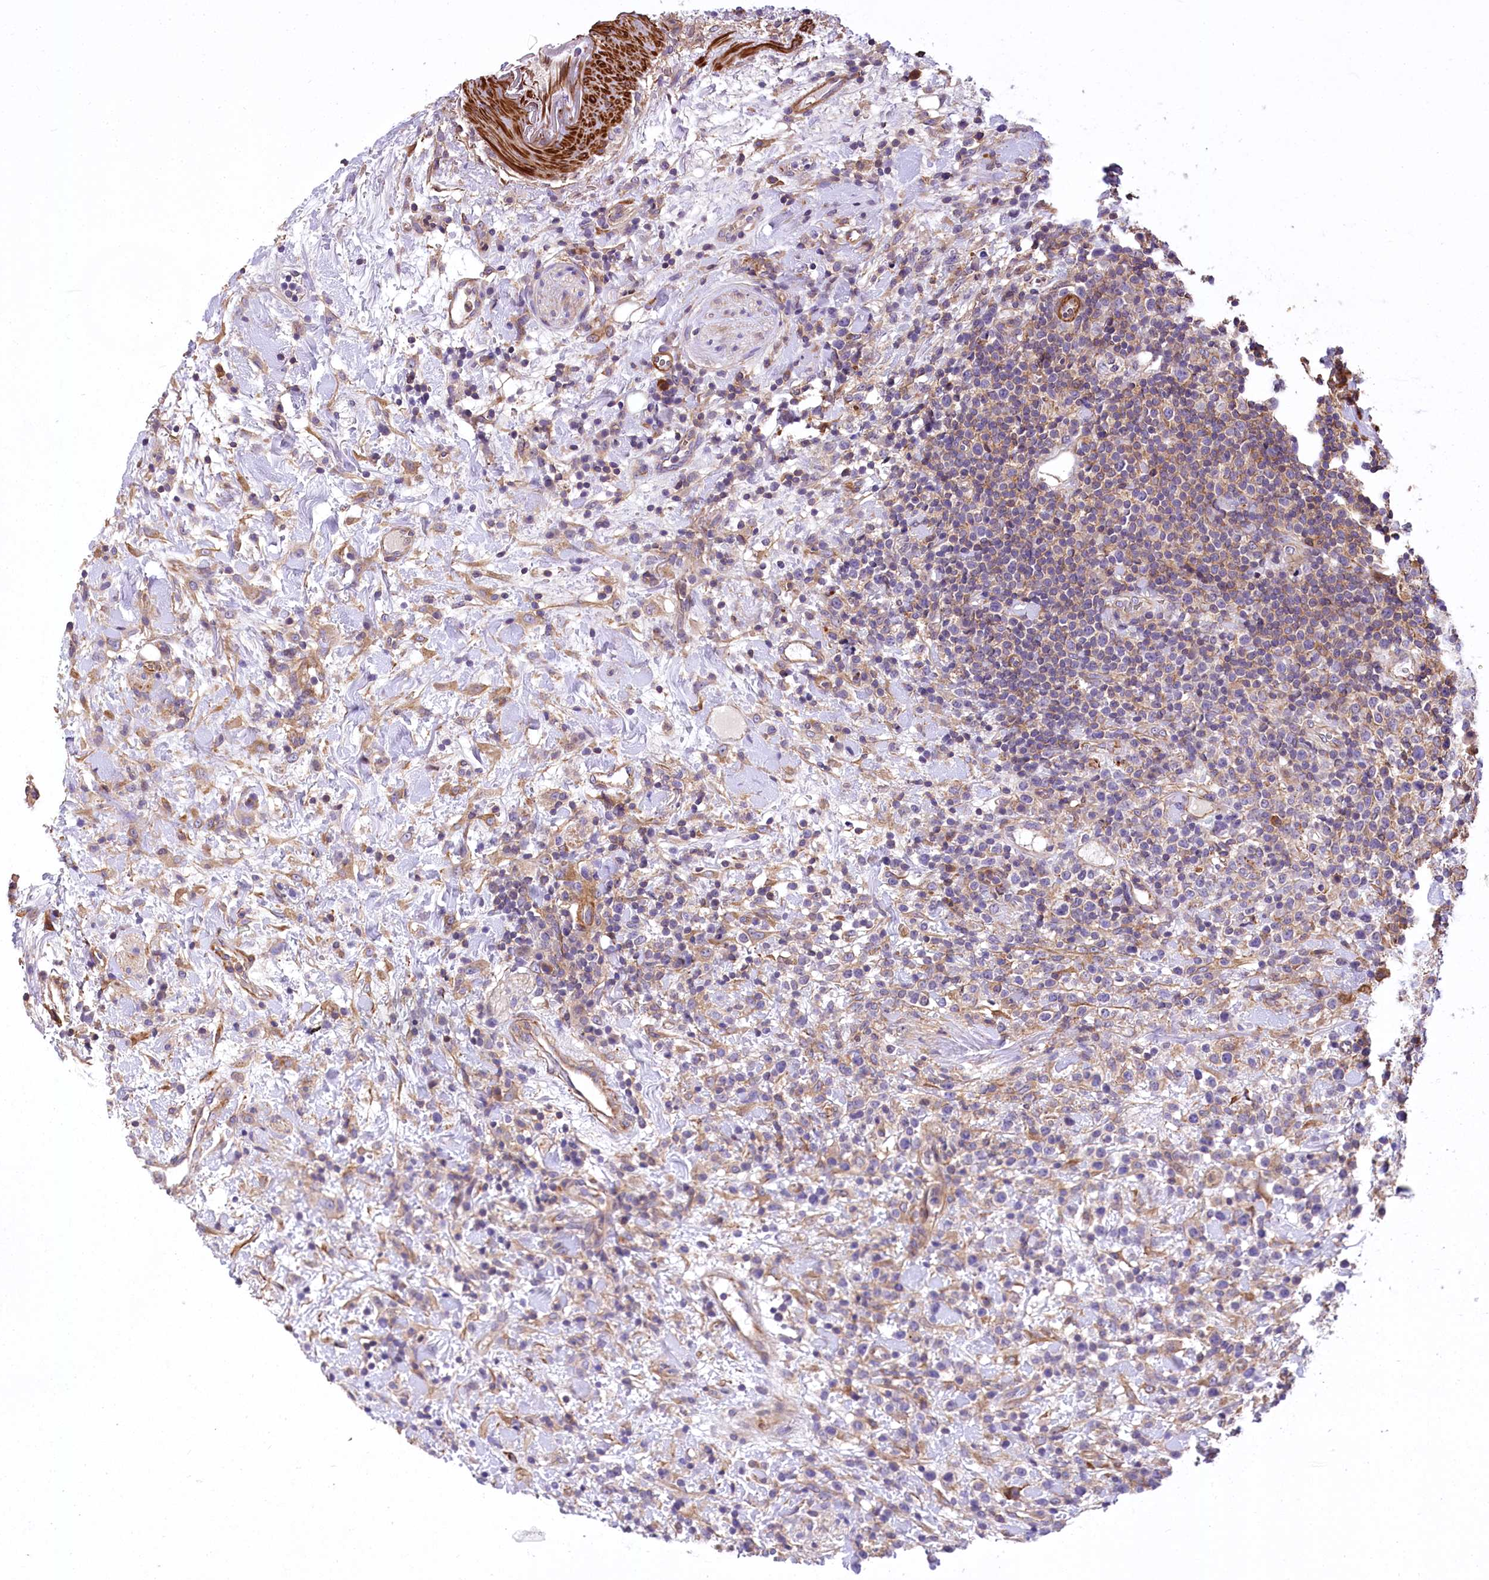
{"staining": {"intensity": "weak", "quantity": "25%-75%", "location": "cytoplasmic/membranous"}, "tissue": "lymphoma", "cell_type": "Tumor cells", "image_type": "cancer", "snomed": [{"axis": "morphology", "description": "Malignant lymphoma, non-Hodgkin's type, High grade"}, {"axis": "topography", "description": "Colon"}], "caption": "A histopathology image showing weak cytoplasmic/membranous positivity in about 25%-75% of tumor cells in lymphoma, as visualized by brown immunohistochemical staining.", "gene": "DPP3", "patient": {"sex": "female", "age": 53}}